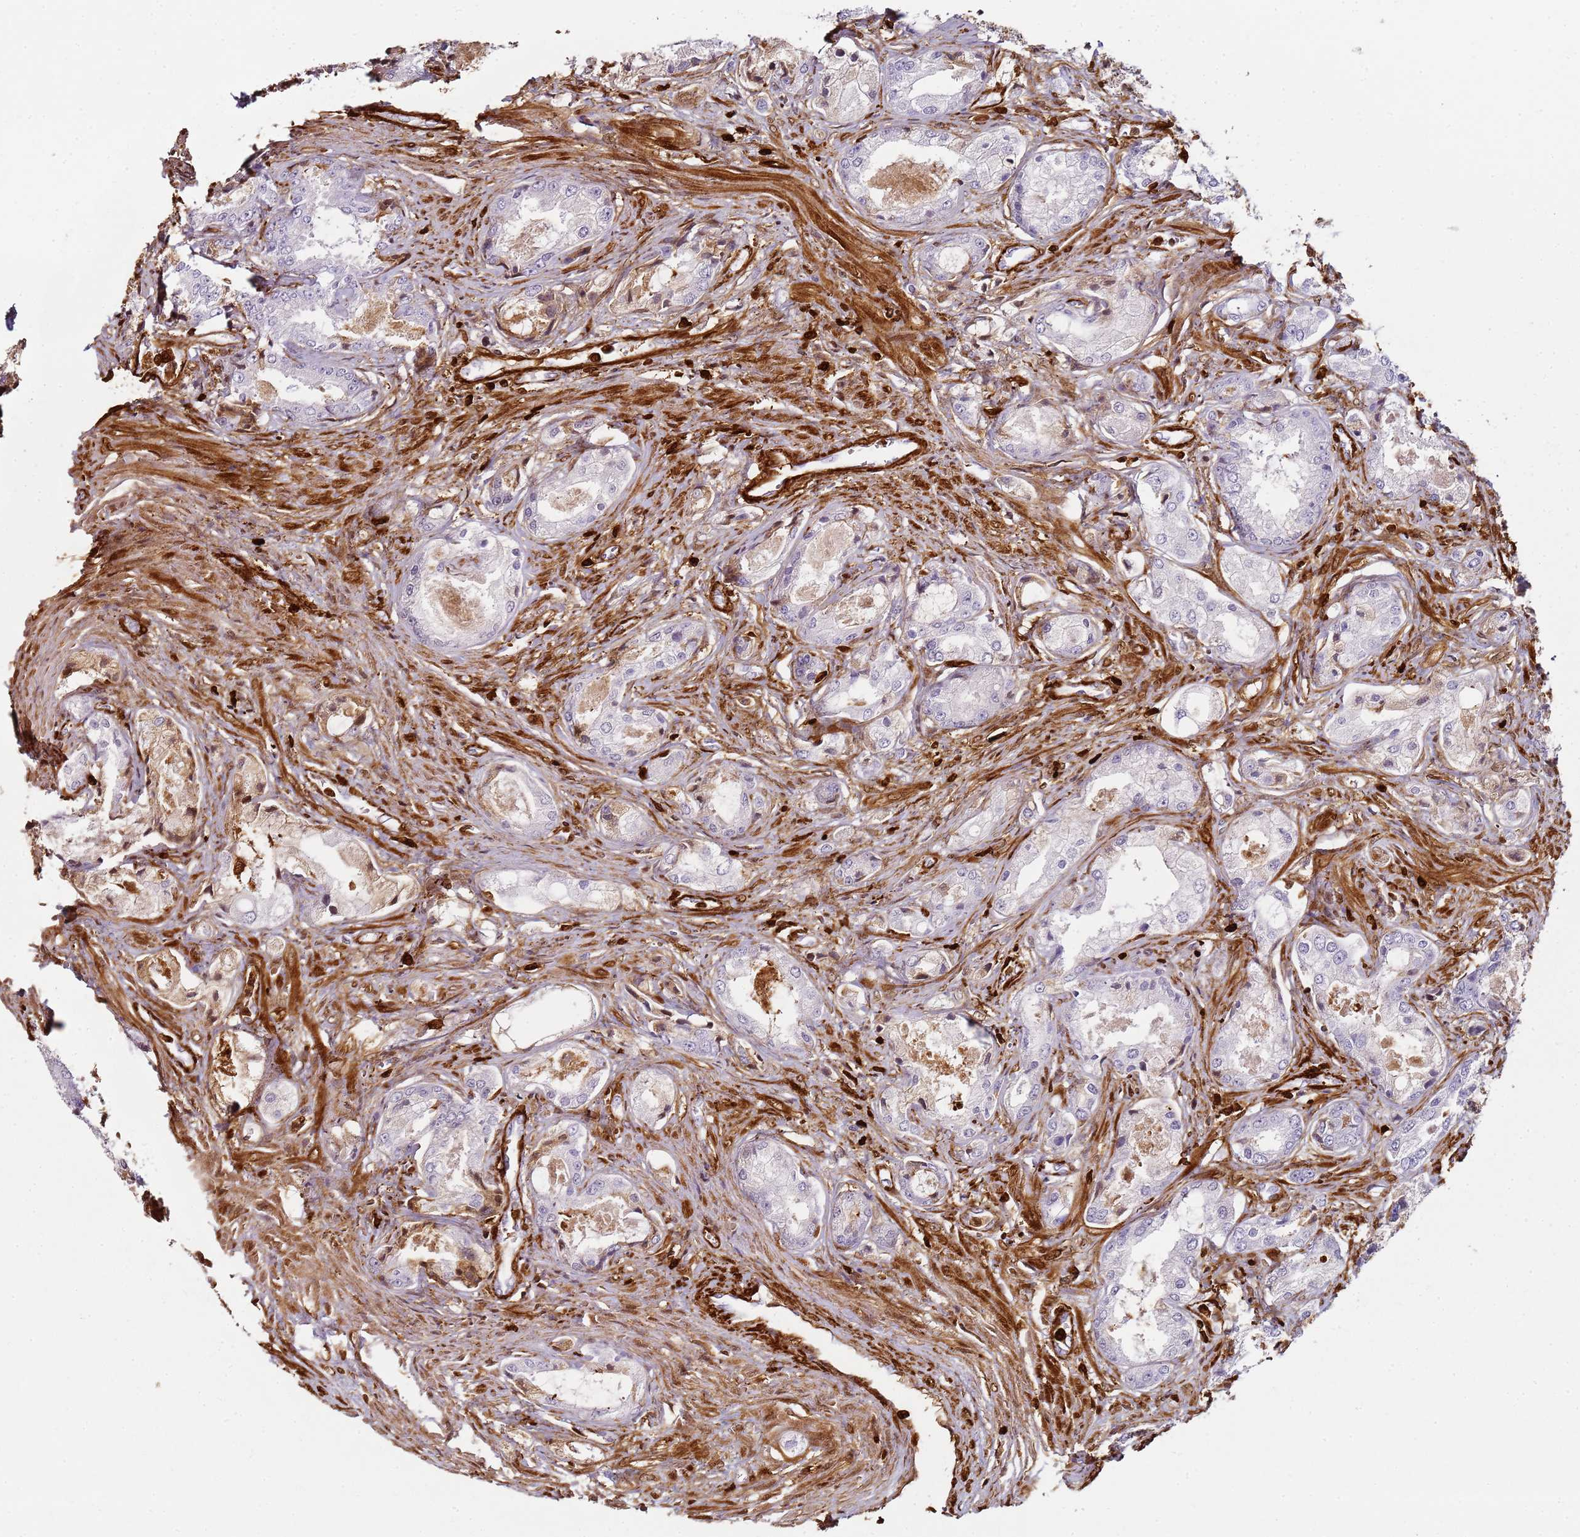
{"staining": {"intensity": "negative", "quantity": "none", "location": "none"}, "tissue": "prostate cancer", "cell_type": "Tumor cells", "image_type": "cancer", "snomed": [{"axis": "morphology", "description": "Adenocarcinoma, Low grade"}, {"axis": "topography", "description": "Prostate"}], "caption": "The IHC photomicrograph has no significant expression in tumor cells of prostate cancer tissue. The staining is performed using DAB (3,3'-diaminobenzidine) brown chromogen with nuclei counter-stained in using hematoxylin.", "gene": "S100A4", "patient": {"sex": "male", "age": 68}}